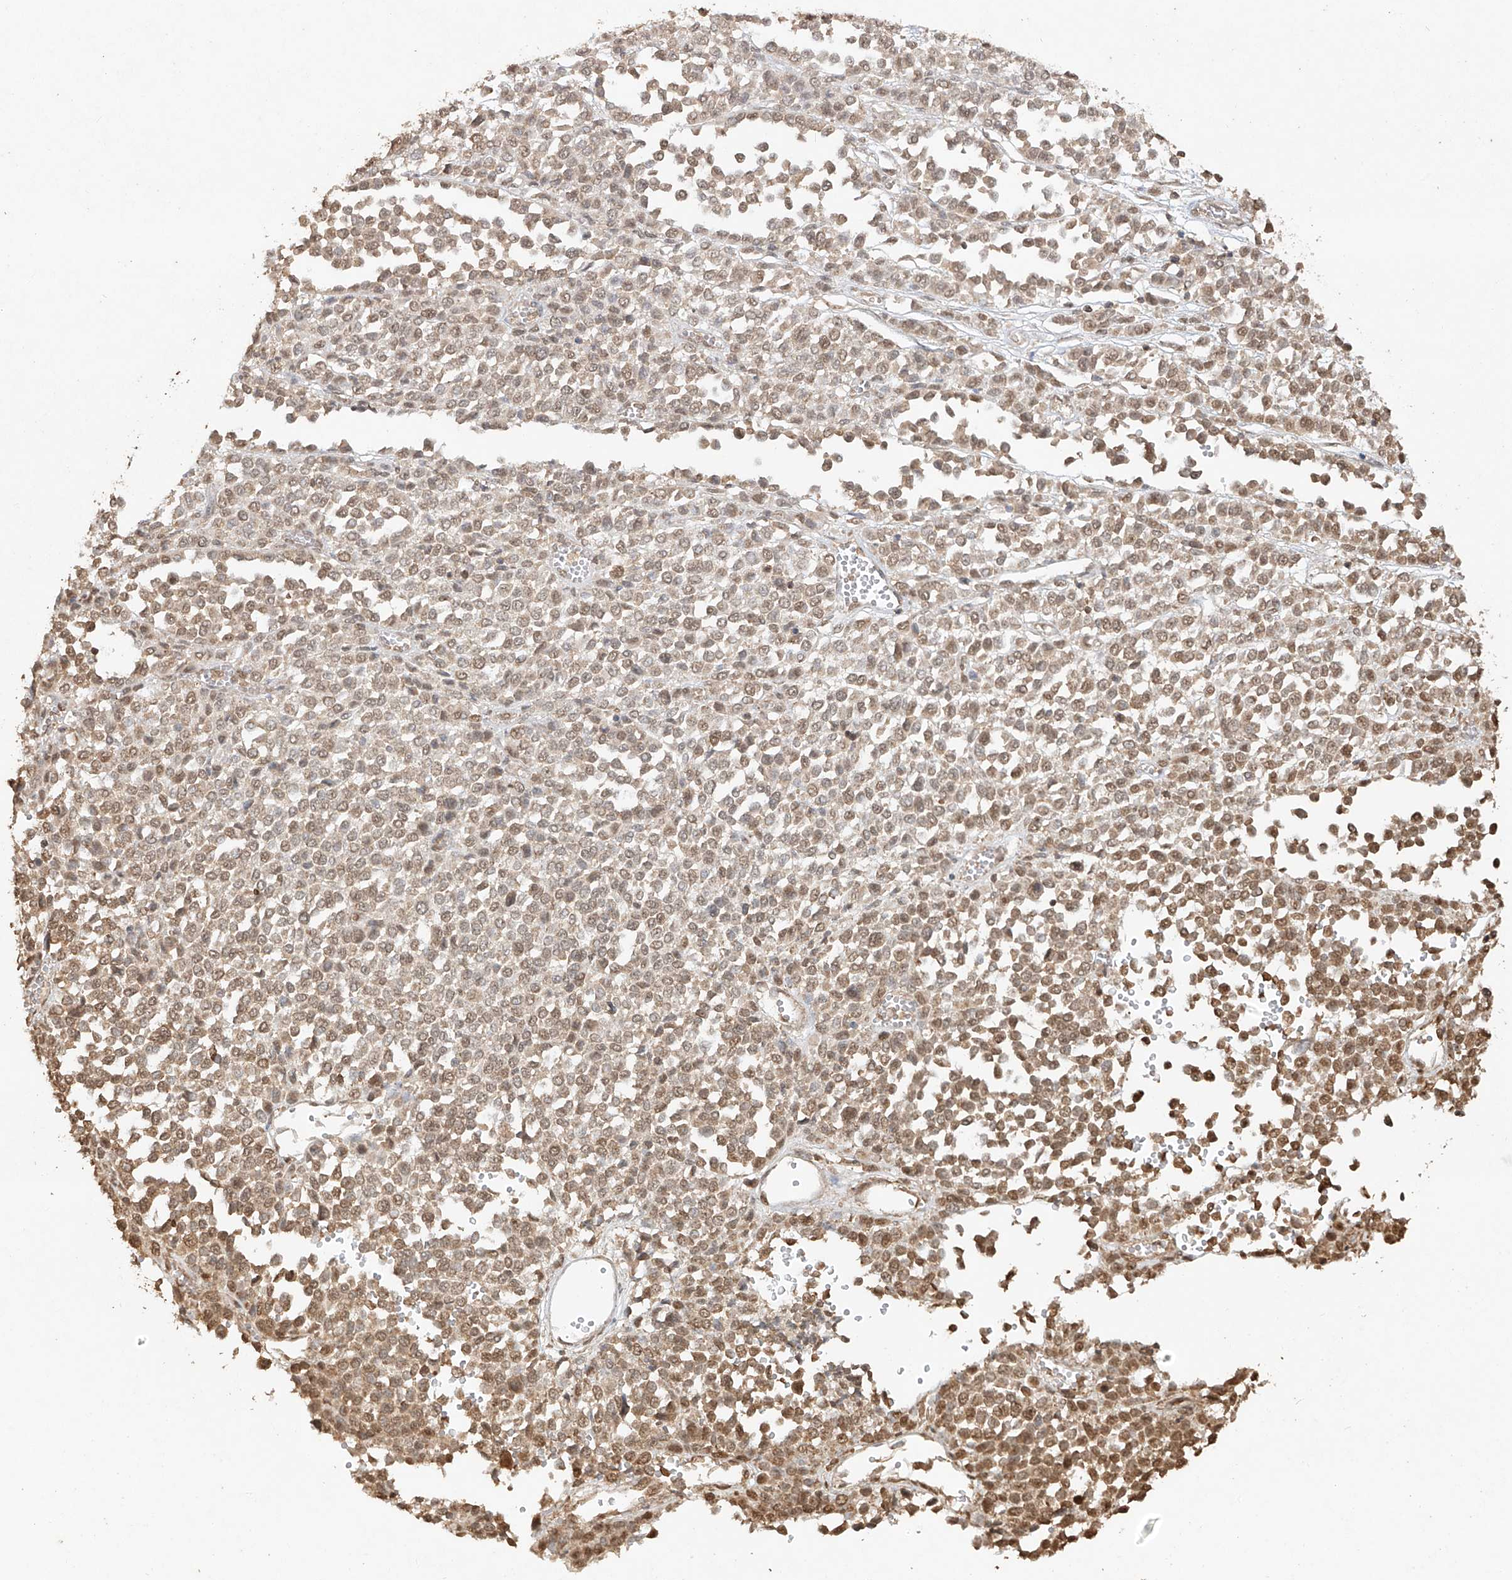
{"staining": {"intensity": "weak", "quantity": ">75%", "location": "cytoplasmic/membranous,nuclear"}, "tissue": "melanoma", "cell_type": "Tumor cells", "image_type": "cancer", "snomed": [{"axis": "morphology", "description": "Malignant melanoma, Metastatic site"}, {"axis": "topography", "description": "Pancreas"}], "caption": "Tumor cells demonstrate low levels of weak cytoplasmic/membranous and nuclear staining in about >75% of cells in human melanoma.", "gene": "TIGAR", "patient": {"sex": "female", "age": 30}}